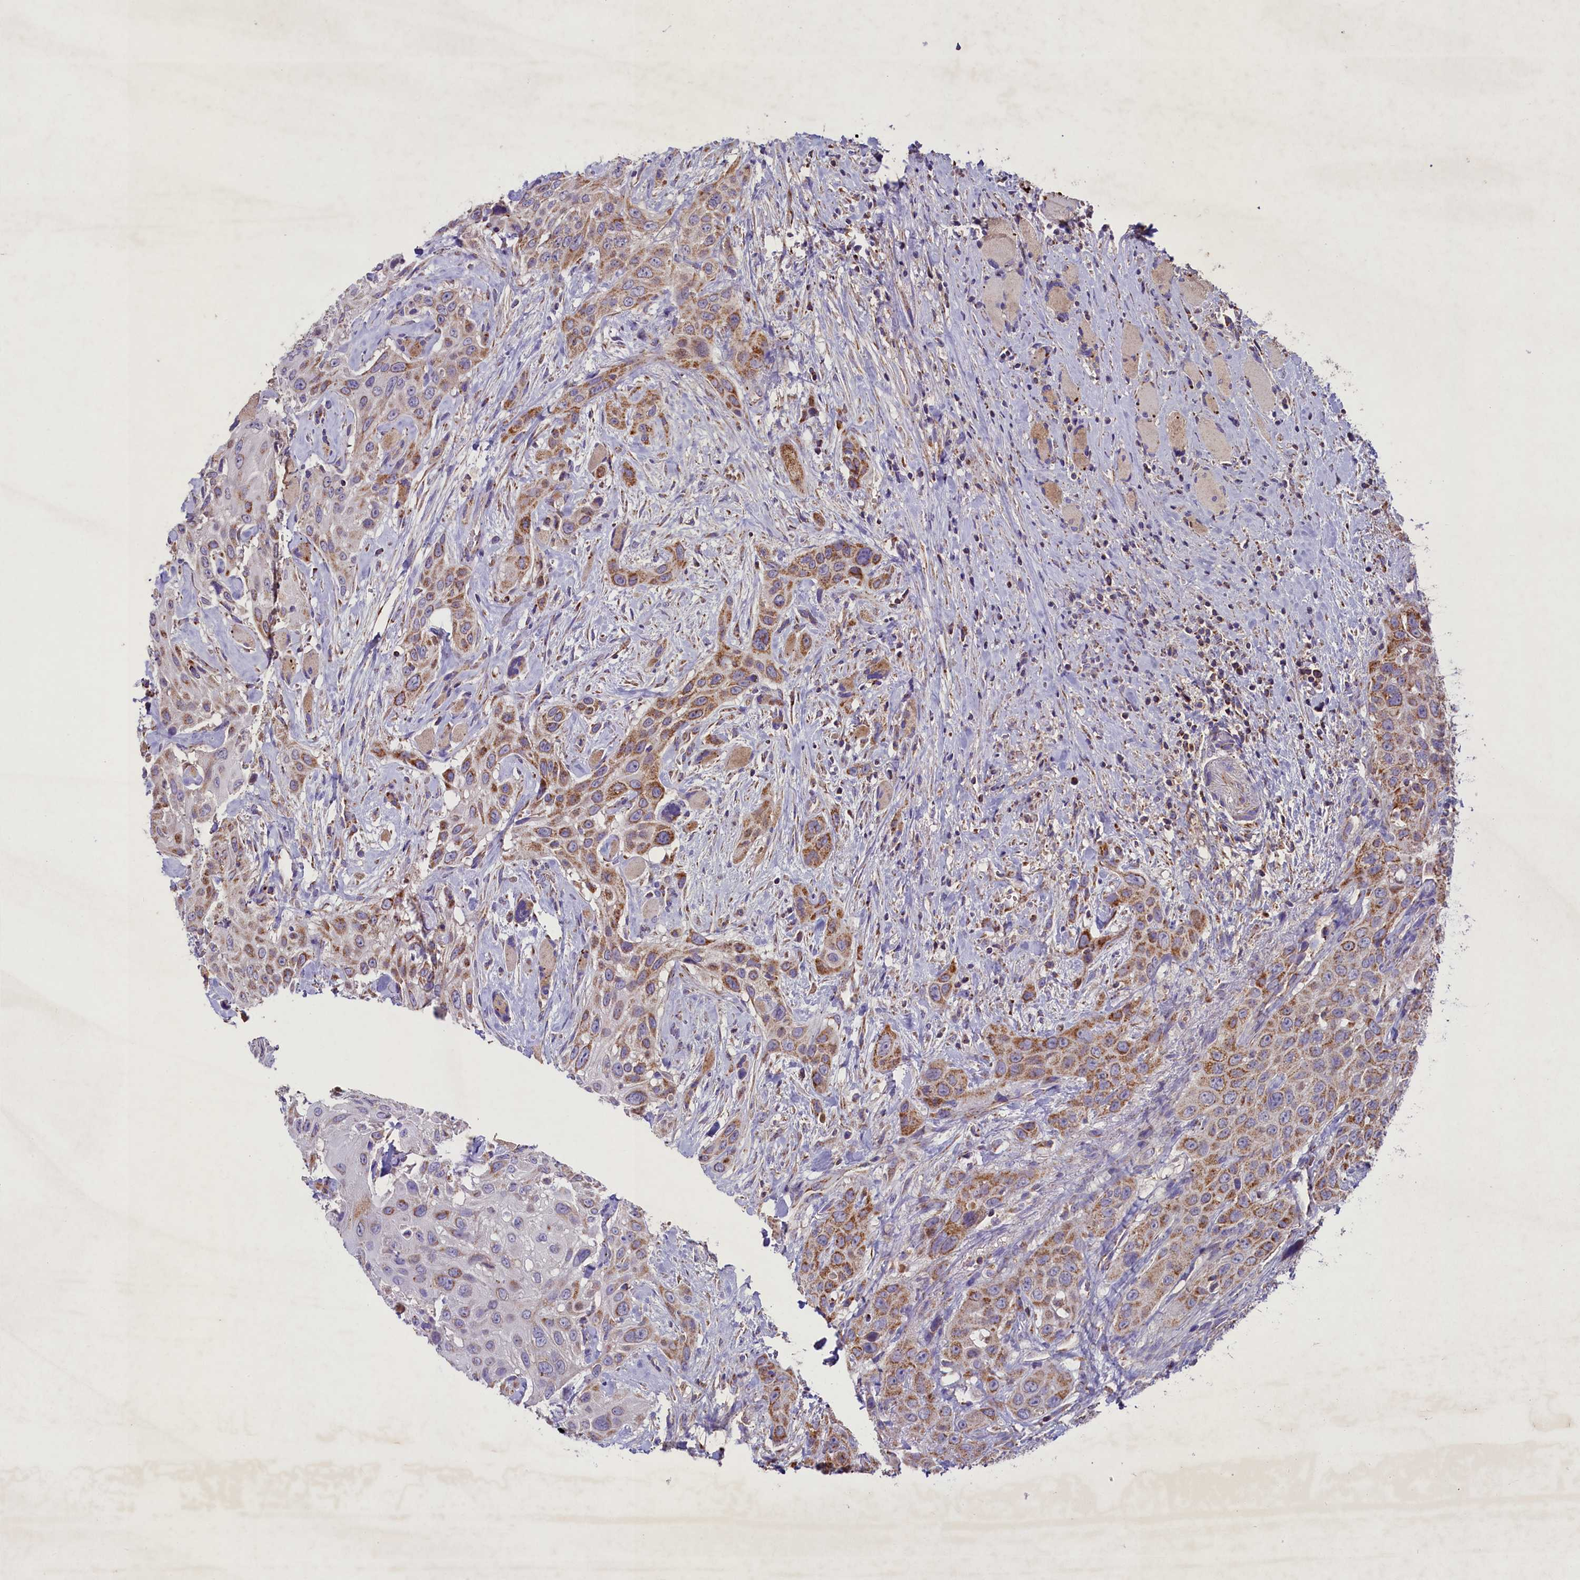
{"staining": {"intensity": "moderate", "quantity": ">75%", "location": "cytoplasmic/membranous"}, "tissue": "head and neck cancer", "cell_type": "Tumor cells", "image_type": "cancer", "snomed": [{"axis": "morphology", "description": "Squamous cell carcinoma, NOS"}, {"axis": "topography", "description": "Head-Neck"}], "caption": "Immunohistochemistry (IHC) of human squamous cell carcinoma (head and neck) displays medium levels of moderate cytoplasmic/membranous expression in approximately >75% of tumor cells.", "gene": "PMPCB", "patient": {"sex": "male", "age": 81}}